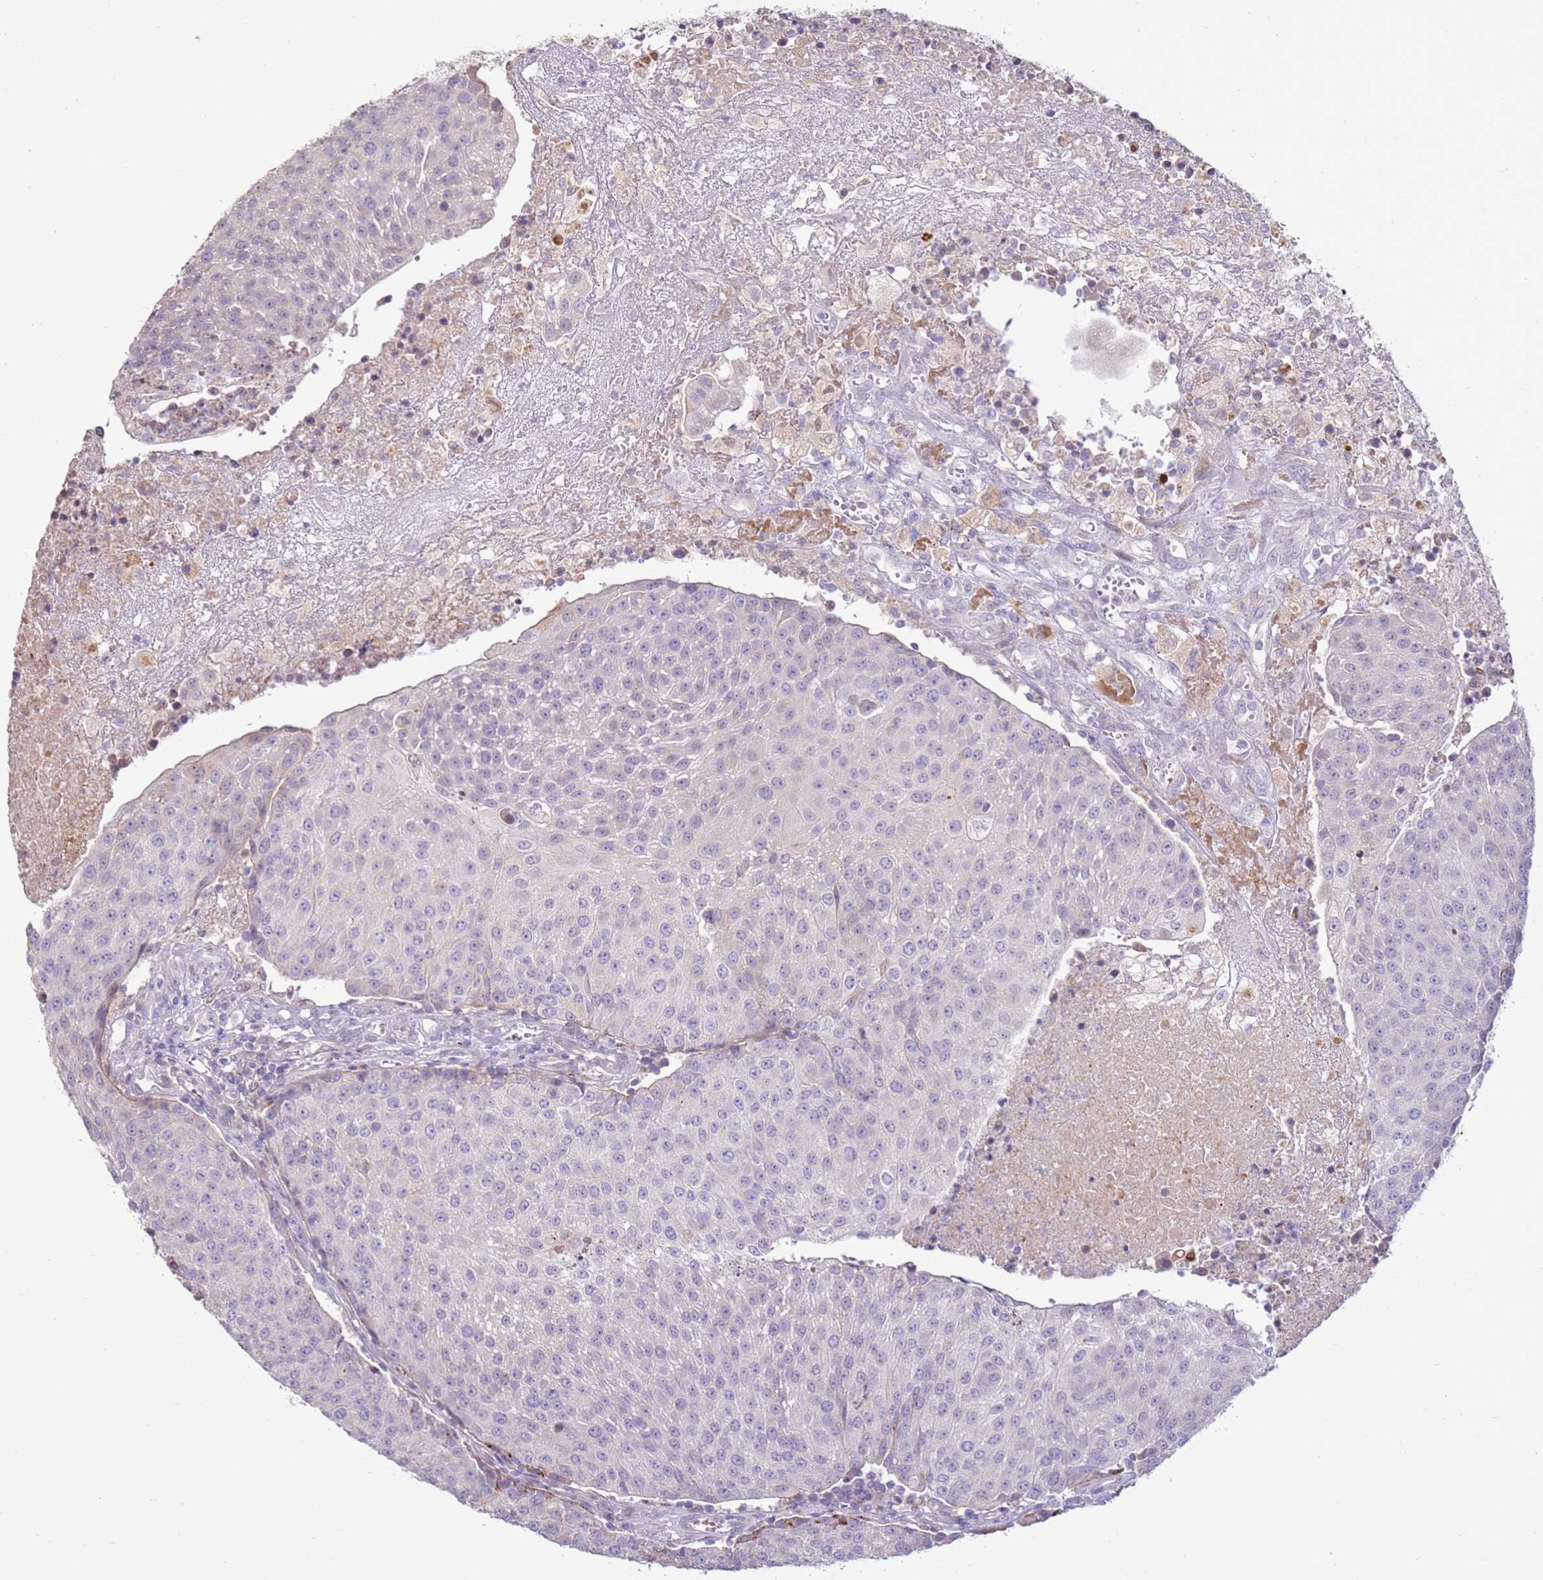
{"staining": {"intensity": "negative", "quantity": "none", "location": "none"}, "tissue": "urothelial cancer", "cell_type": "Tumor cells", "image_type": "cancer", "snomed": [{"axis": "morphology", "description": "Urothelial carcinoma, High grade"}, {"axis": "topography", "description": "Urinary bladder"}], "caption": "There is no significant positivity in tumor cells of urothelial cancer. (Stains: DAB (3,3'-diaminobenzidine) immunohistochemistry with hematoxylin counter stain, Microscopy: brightfield microscopy at high magnification).", "gene": "LGI4", "patient": {"sex": "female", "age": 85}}